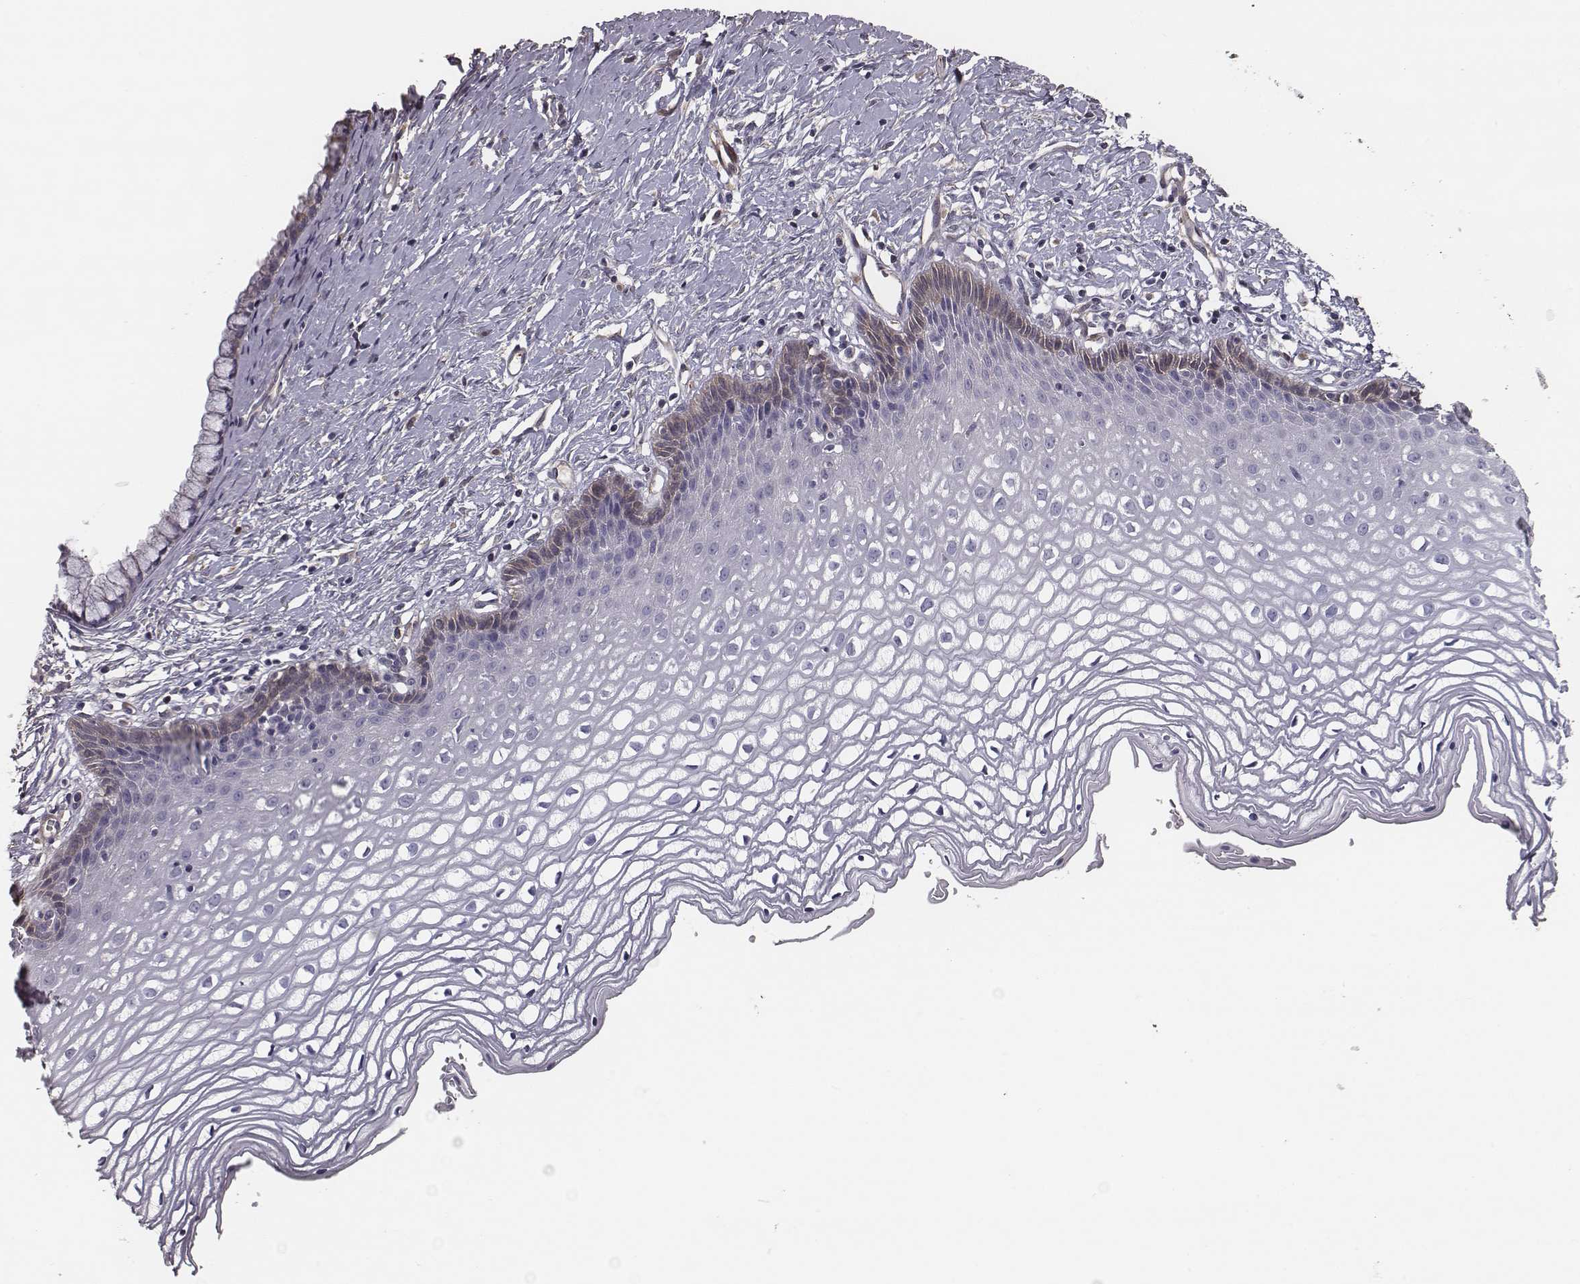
{"staining": {"intensity": "negative", "quantity": "none", "location": "none"}, "tissue": "cervix", "cell_type": "Glandular cells", "image_type": "normal", "snomed": [{"axis": "morphology", "description": "Normal tissue, NOS"}, {"axis": "topography", "description": "Cervix"}], "caption": "IHC histopathology image of normal human cervix stained for a protein (brown), which shows no staining in glandular cells. (Stains: DAB immunohistochemistry with hematoxylin counter stain, Microscopy: brightfield microscopy at high magnification).", "gene": "ISYNA1", "patient": {"sex": "female", "age": 40}}